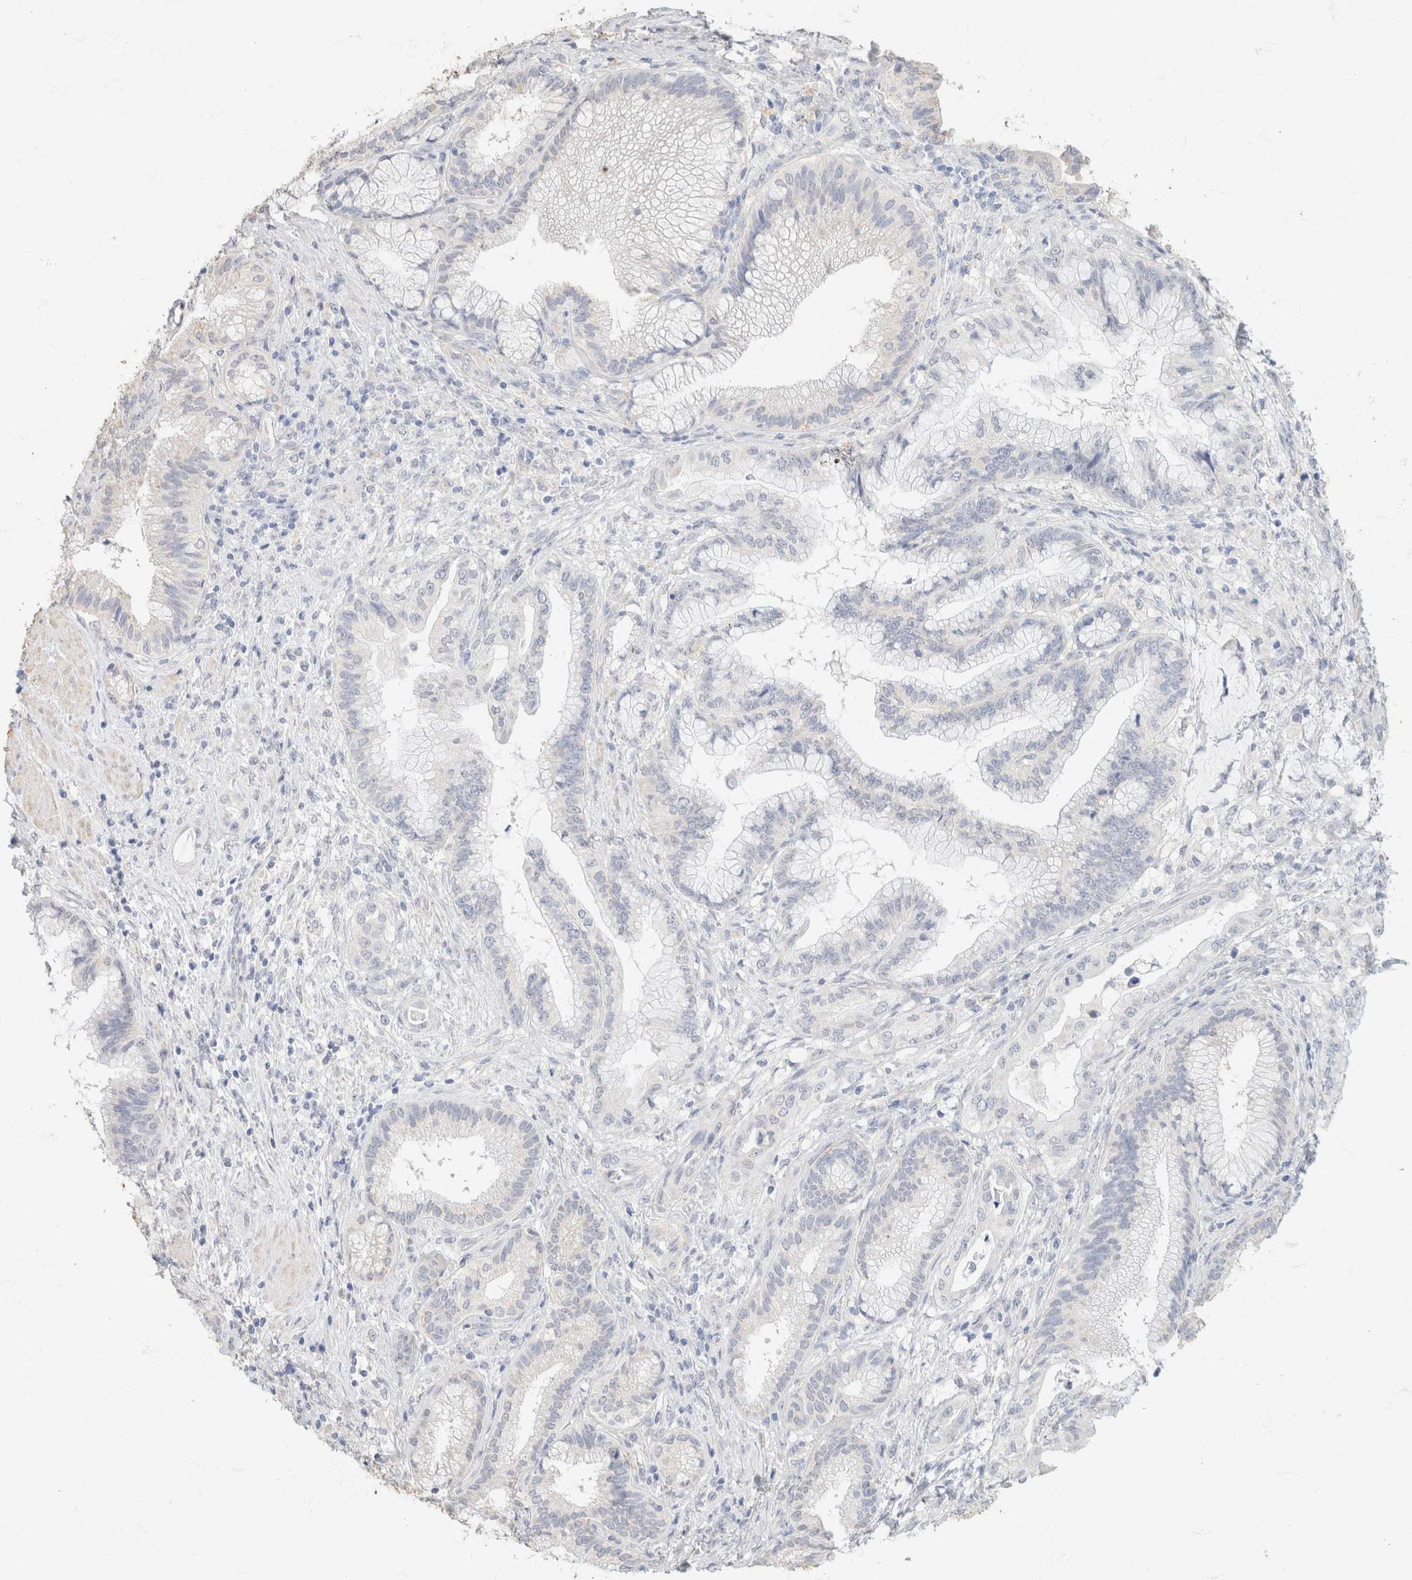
{"staining": {"intensity": "negative", "quantity": "none", "location": "none"}, "tissue": "pancreatic cancer", "cell_type": "Tumor cells", "image_type": "cancer", "snomed": [{"axis": "morphology", "description": "Adenocarcinoma, NOS"}, {"axis": "topography", "description": "Pancreas"}], "caption": "An immunohistochemistry image of adenocarcinoma (pancreatic) is shown. There is no staining in tumor cells of adenocarcinoma (pancreatic).", "gene": "CA12", "patient": {"sex": "female", "age": 64}}